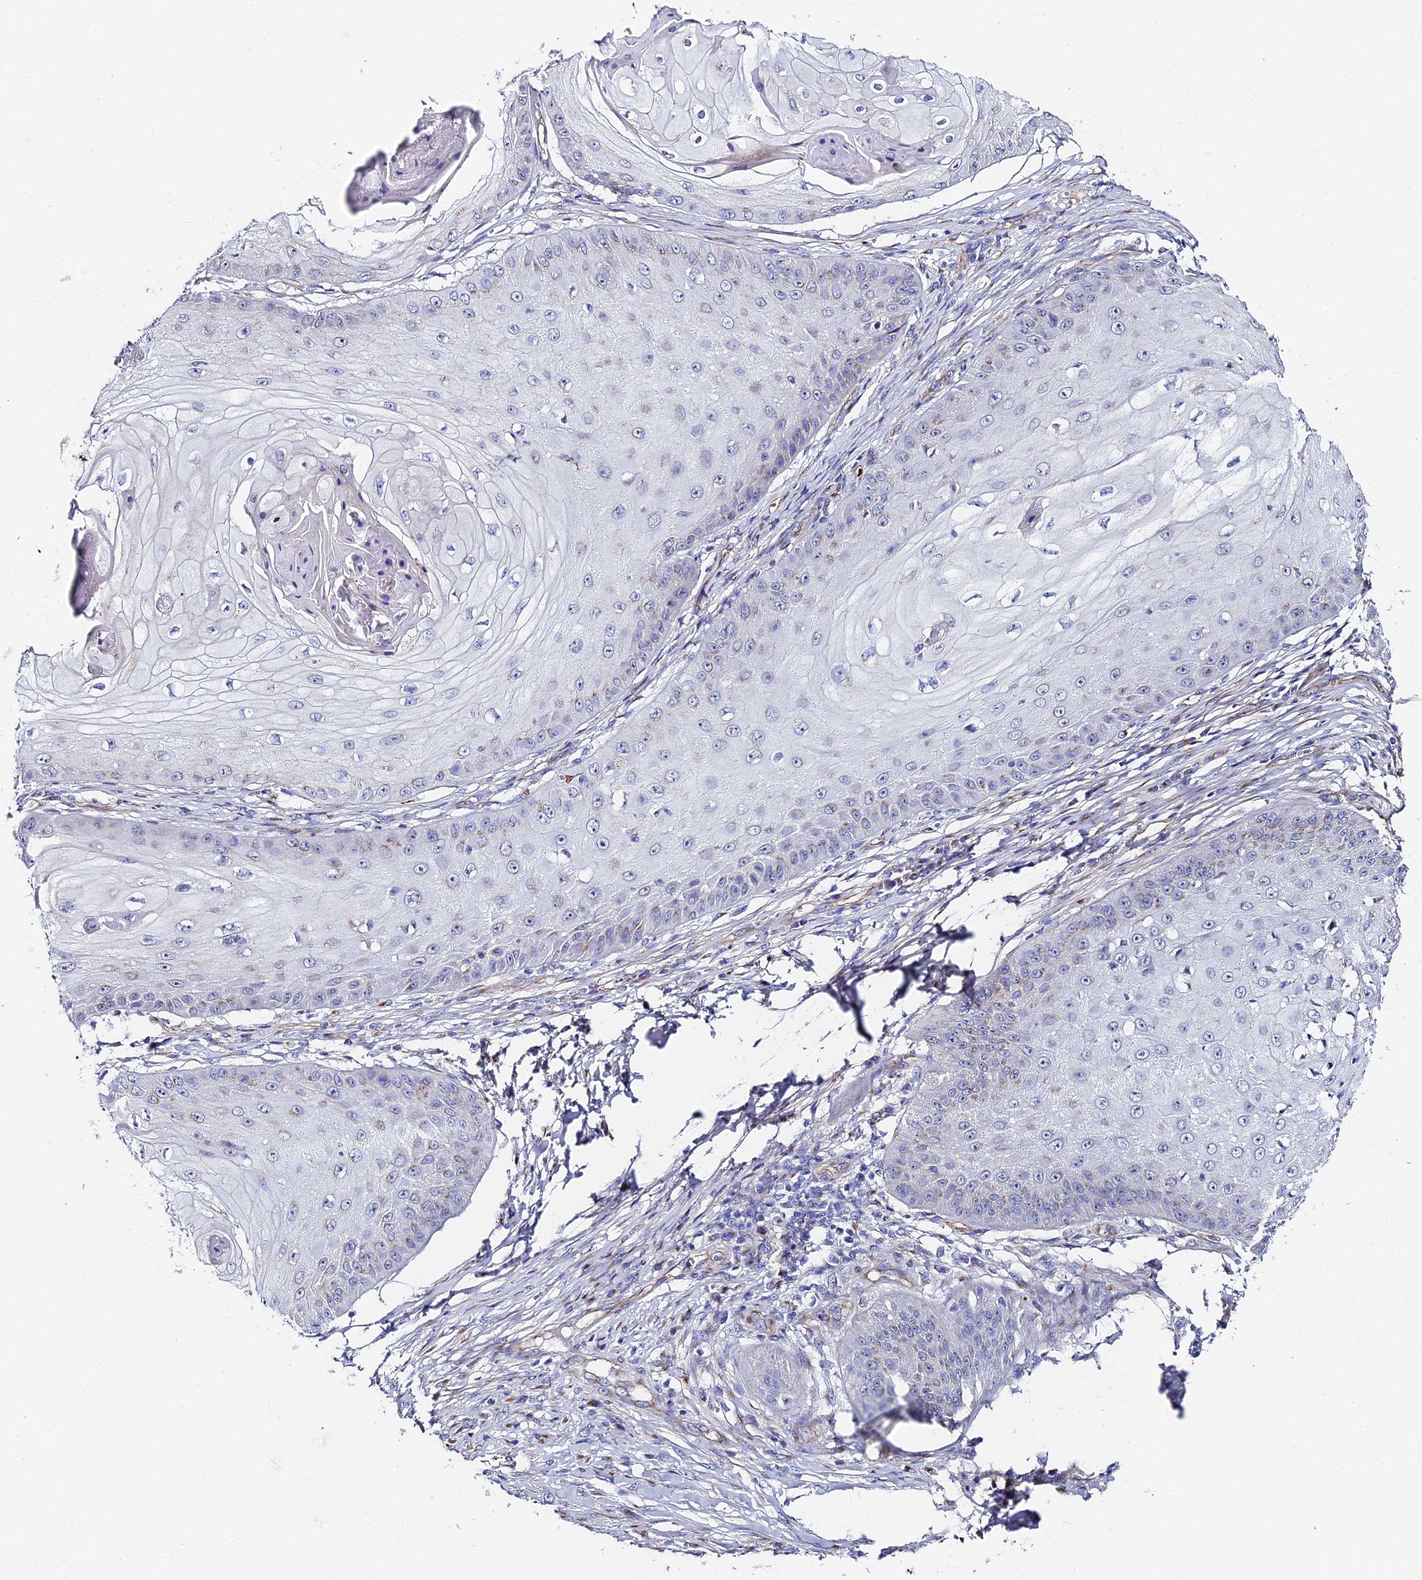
{"staining": {"intensity": "negative", "quantity": "none", "location": "none"}, "tissue": "skin cancer", "cell_type": "Tumor cells", "image_type": "cancer", "snomed": [{"axis": "morphology", "description": "Squamous cell carcinoma, NOS"}, {"axis": "topography", "description": "Skin"}], "caption": "Tumor cells are negative for brown protein staining in squamous cell carcinoma (skin).", "gene": "ADGRF3", "patient": {"sex": "male", "age": 70}}